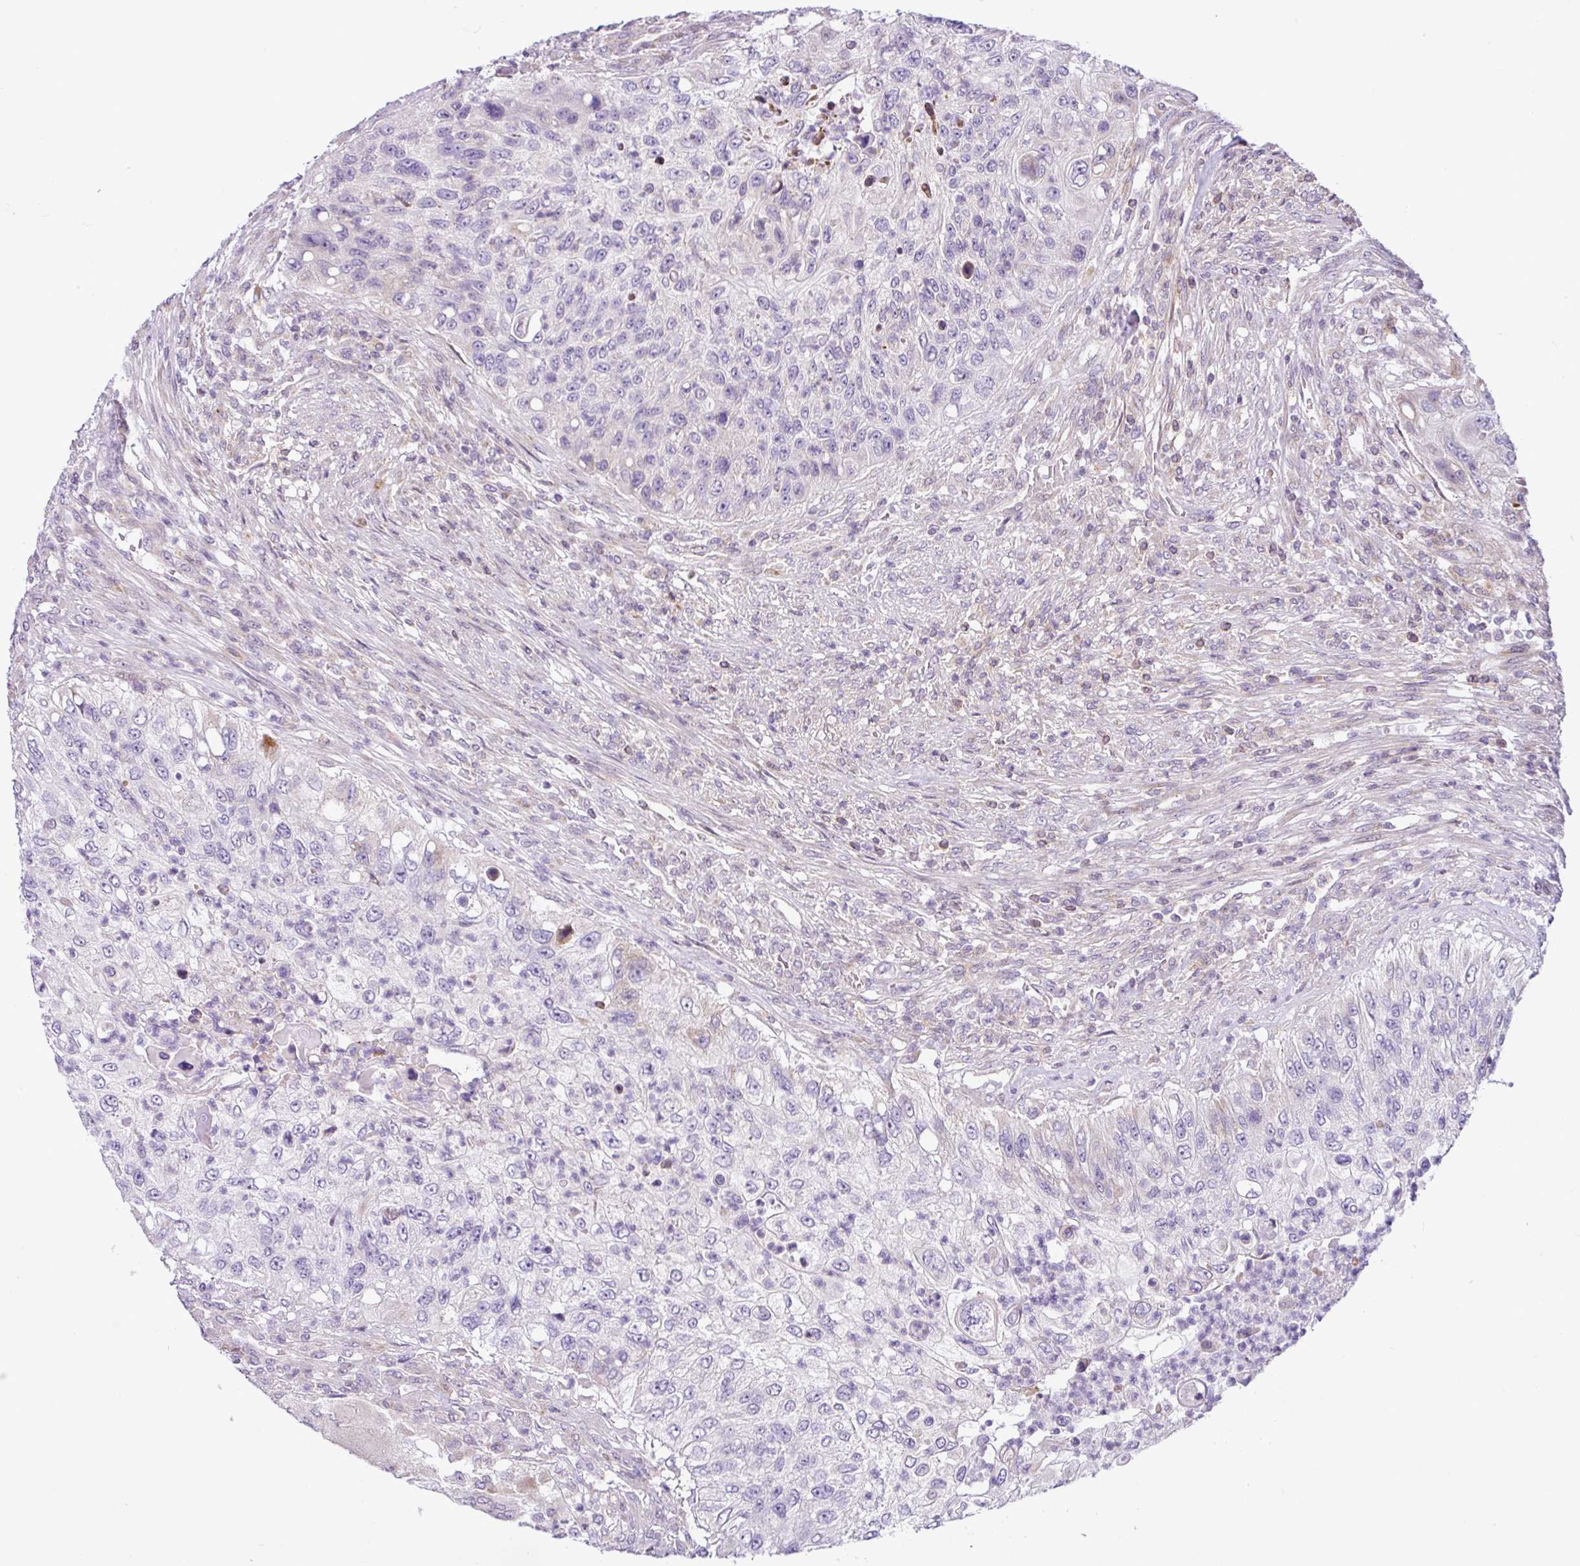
{"staining": {"intensity": "negative", "quantity": "none", "location": "none"}, "tissue": "urothelial cancer", "cell_type": "Tumor cells", "image_type": "cancer", "snomed": [{"axis": "morphology", "description": "Urothelial carcinoma, High grade"}, {"axis": "topography", "description": "Urinary bladder"}], "caption": "Immunohistochemistry image of neoplastic tissue: human urothelial carcinoma (high-grade) stained with DAB shows no significant protein positivity in tumor cells. Brightfield microscopy of IHC stained with DAB (brown) and hematoxylin (blue), captured at high magnification.", "gene": "NDUFB2", "patient": {"sex": "female", "age": 60}}